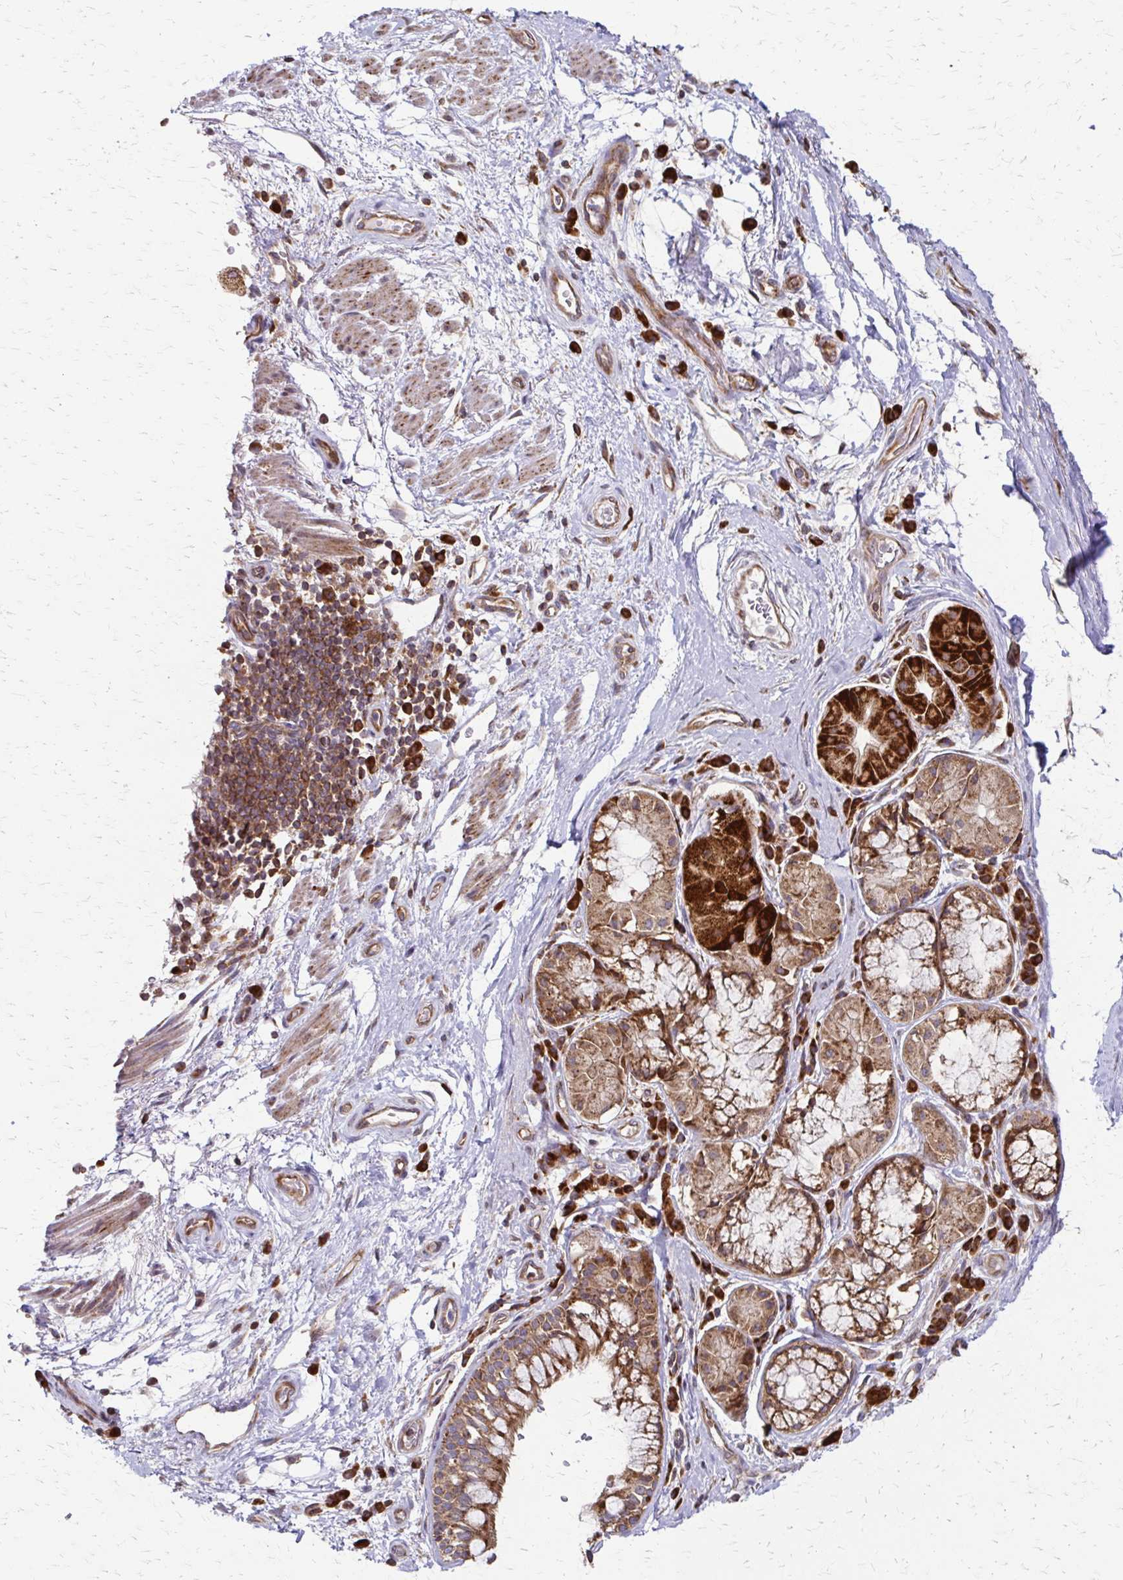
{"staining": {"intensity": "moderate", "quantity": "25%-75%", "location": "cytoplasmic/membranous"}, "tissue": "soft tissue", "cell_type": "Chondrocytes", "image_type": "normal", "snomed": [{"axis": "morphology", "description": "Normal tissue, NOS"}, {"axis": "topography", "description": "Cartilage tissue"}, {"axis": "topography", "description": "Bronchus"}], "caption": "Immunohistochemistry (IHC) micrograph of benign soft tissue: human soft tissue stained using immunohistochemistry (IHC) demonstrates medium levels of moderate protein expression localized specifically in the cytoplasmic/membranous of chondrocytes, appearing as a cytoplasmic/membranous brown color.", "gene": "EEF2", "patient": {"sex": "male", "age": 64}}